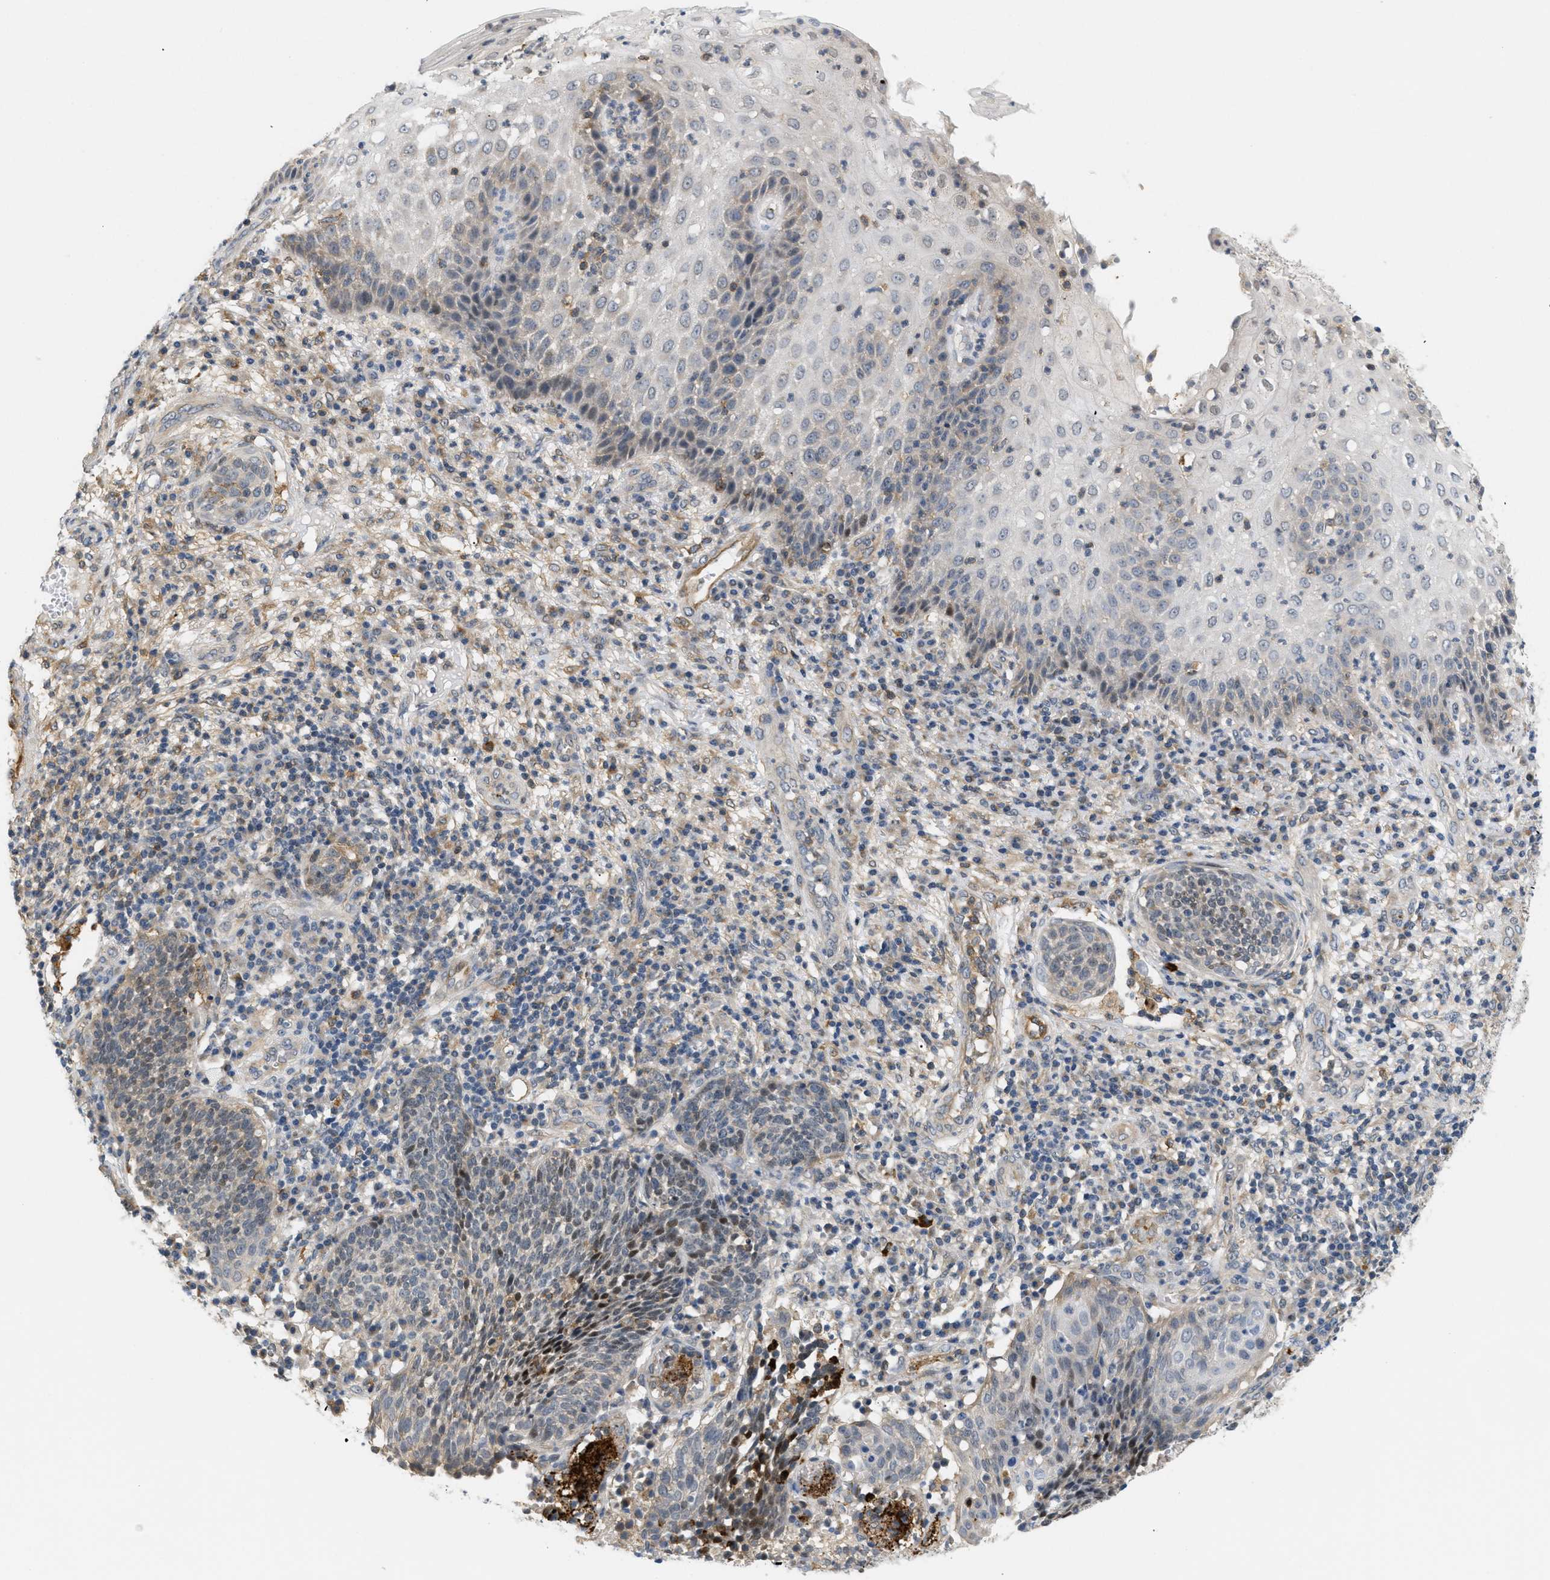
{"staining": {"intensity": "moderate", "quantity": "<25%", "location": "nuclear"}, "tissue": "cervical cancer", "cell_type": "Tumor cells", "image_type": "cancer", "snomed": [{"axis": "morphology", "description": "Squamous cell carcinoma, NOS"}, {"axis": "topography", "description": "Cervix"}], "caption": "The micrograph exhibits immunohistochemical staining of cervical cancer (squamous cell carcinoma). There is moderate nuclear positivity is seen in approximately <25% of tumor cells.", "gene": "CORO2B", "patient": {"sex": "female", "age": 34}}